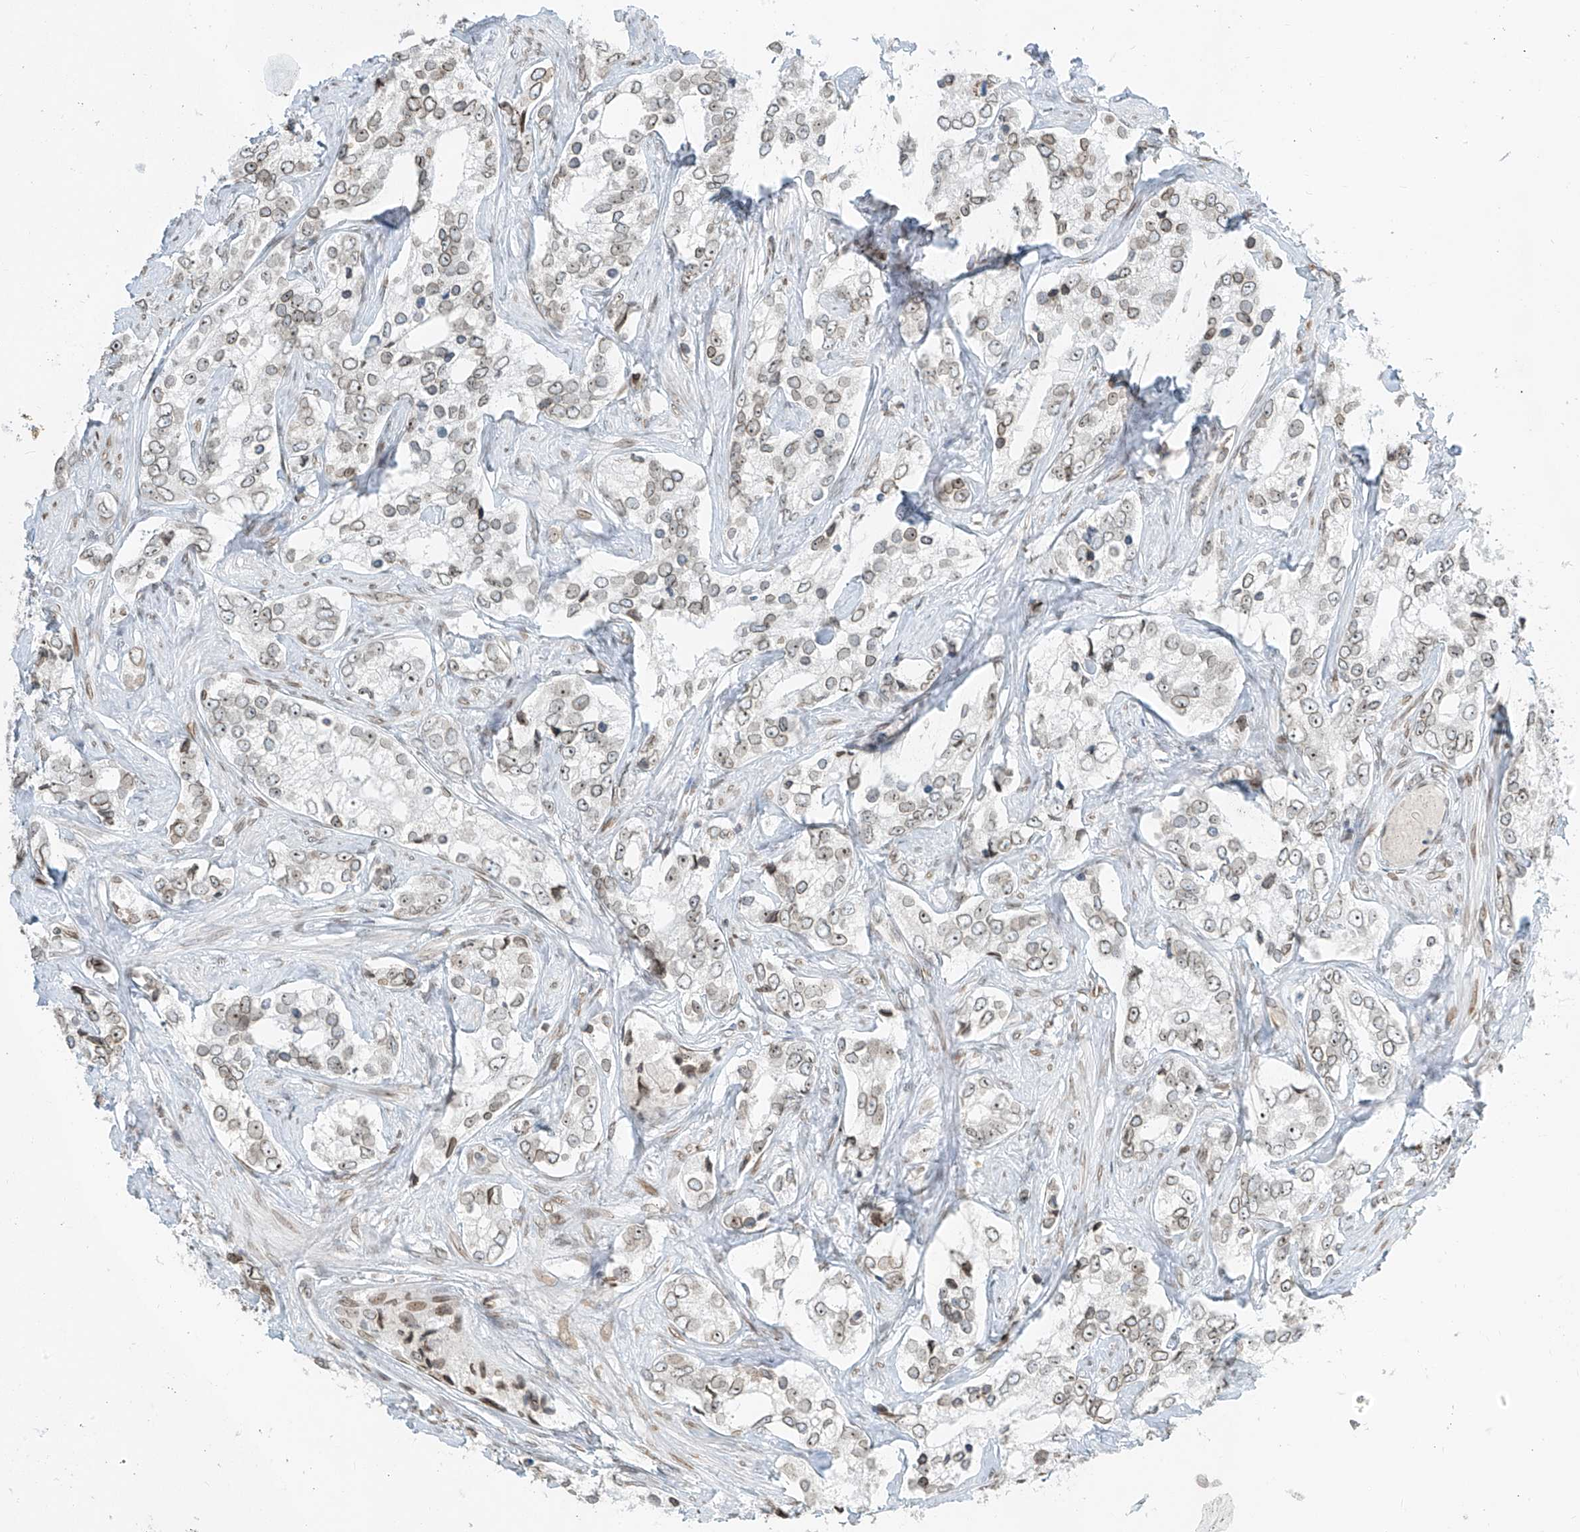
{"staining": {"intensity": "weak", "quantity": "25%-75%", "location": "cytoplasmic/membranous,nuclear"}, "tissue": "prostate cancer", "cell_type": "Tumor cells", "image_type": "cancer", "snomed": [{"axis": "morphology", "description": "Adenocarcinoma, High grade"}, {"axis": "topography", "description": "Prostate"}], "caption": "Prostate cancer stained with a protein marker displays weak staining in tumor cells.", "gene": "SAMD15", "patient": {"sex": "male", "age": 66}}